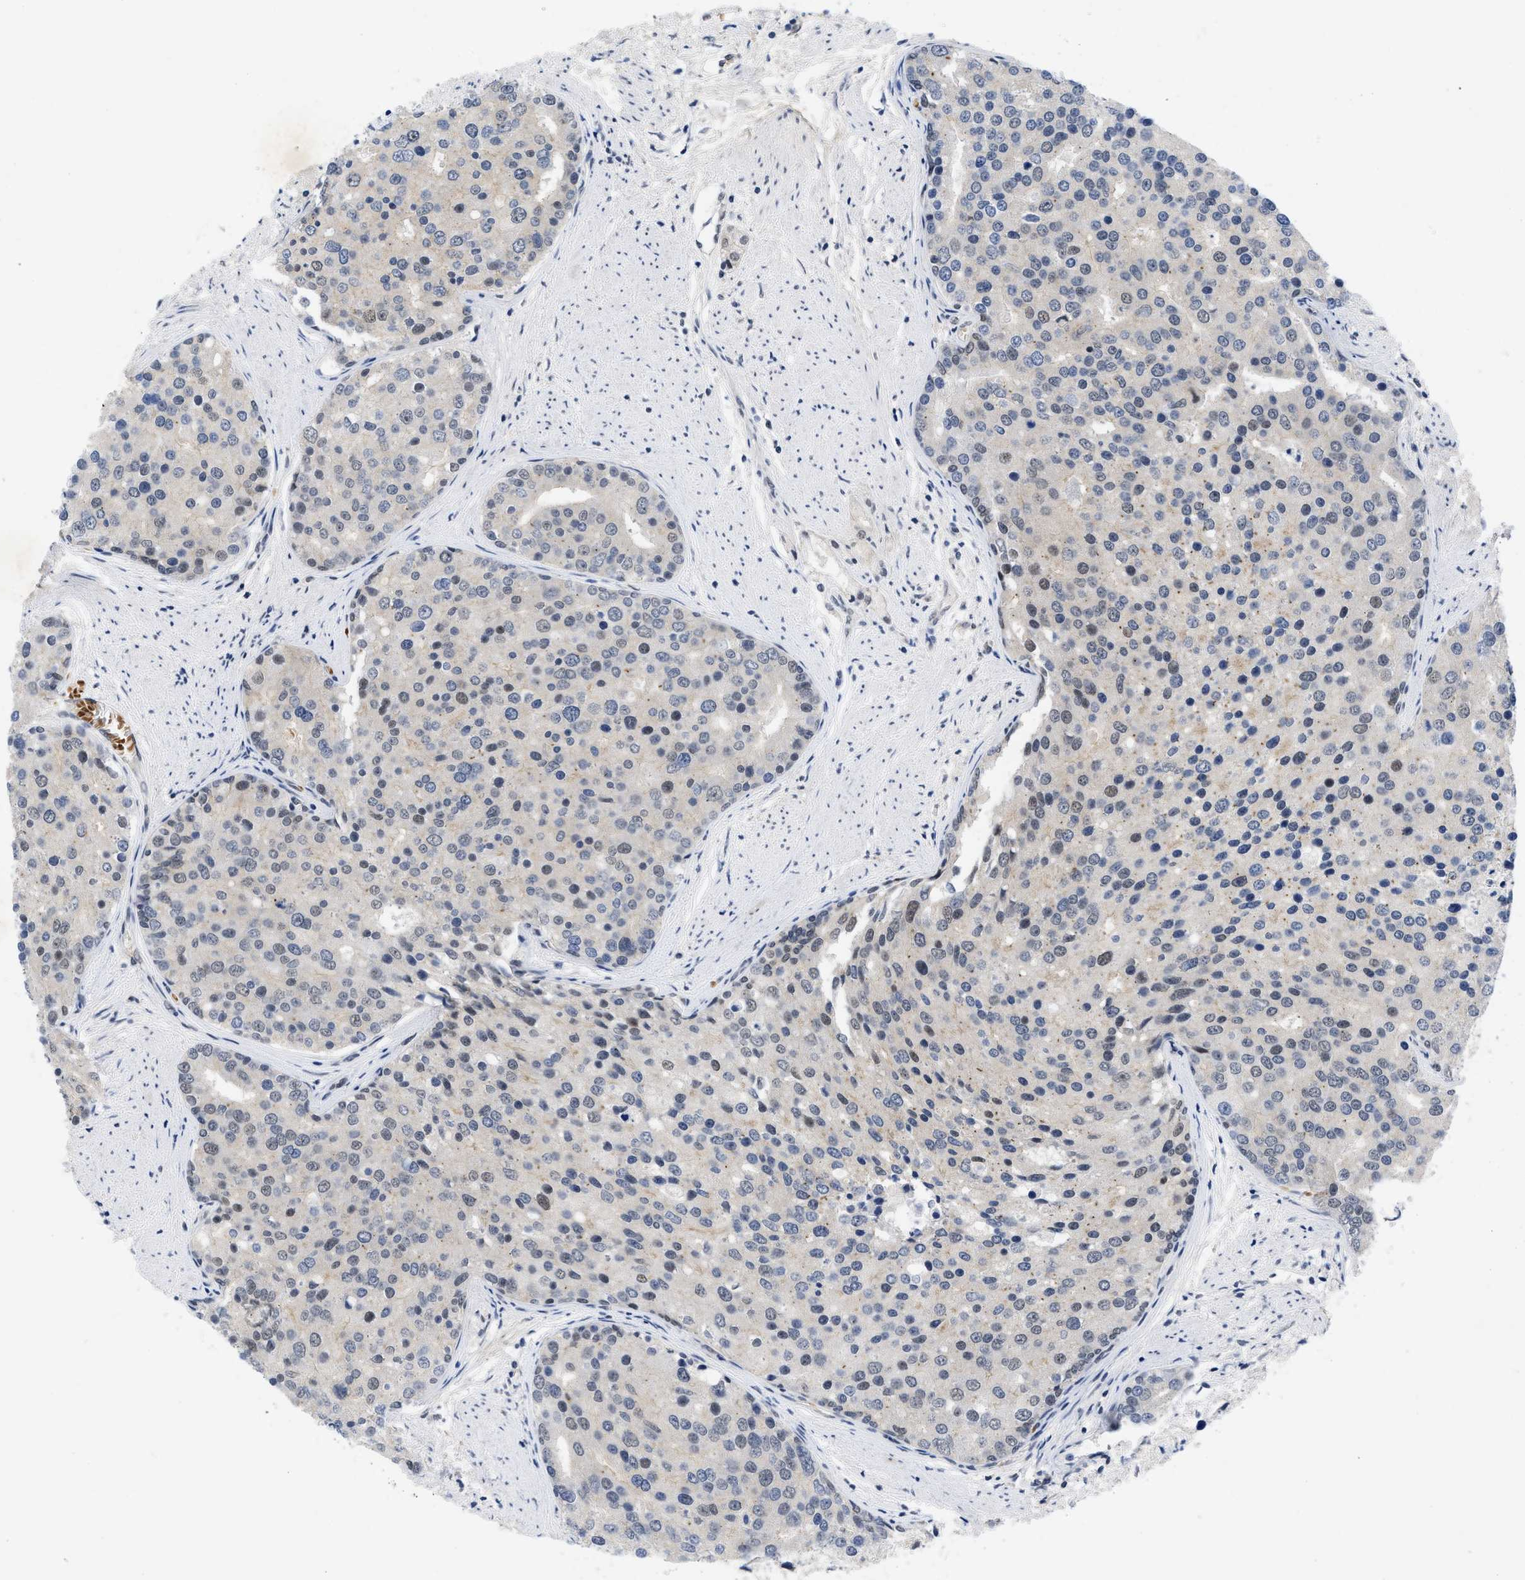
{"staining": {"intensity": "weak", "quantity": "<25%", "location": "nuclear"}, "tissue": "prostate cancer", "cell_type": "Tumor cells", "image_type": "cancer", "snomed": [{"axis": "morphology", "description": "Adenocarcinoma, High grade"}, {"axis": "topography", "description": "Prostate"}], "caption": "High power microscopy image of an IHC image of prostate high-grade adenocarcinoma, revealing no significant positivity in tumor cells.", "gene": "ZNF346", "patient": {"sex": "male", "age": 50}}